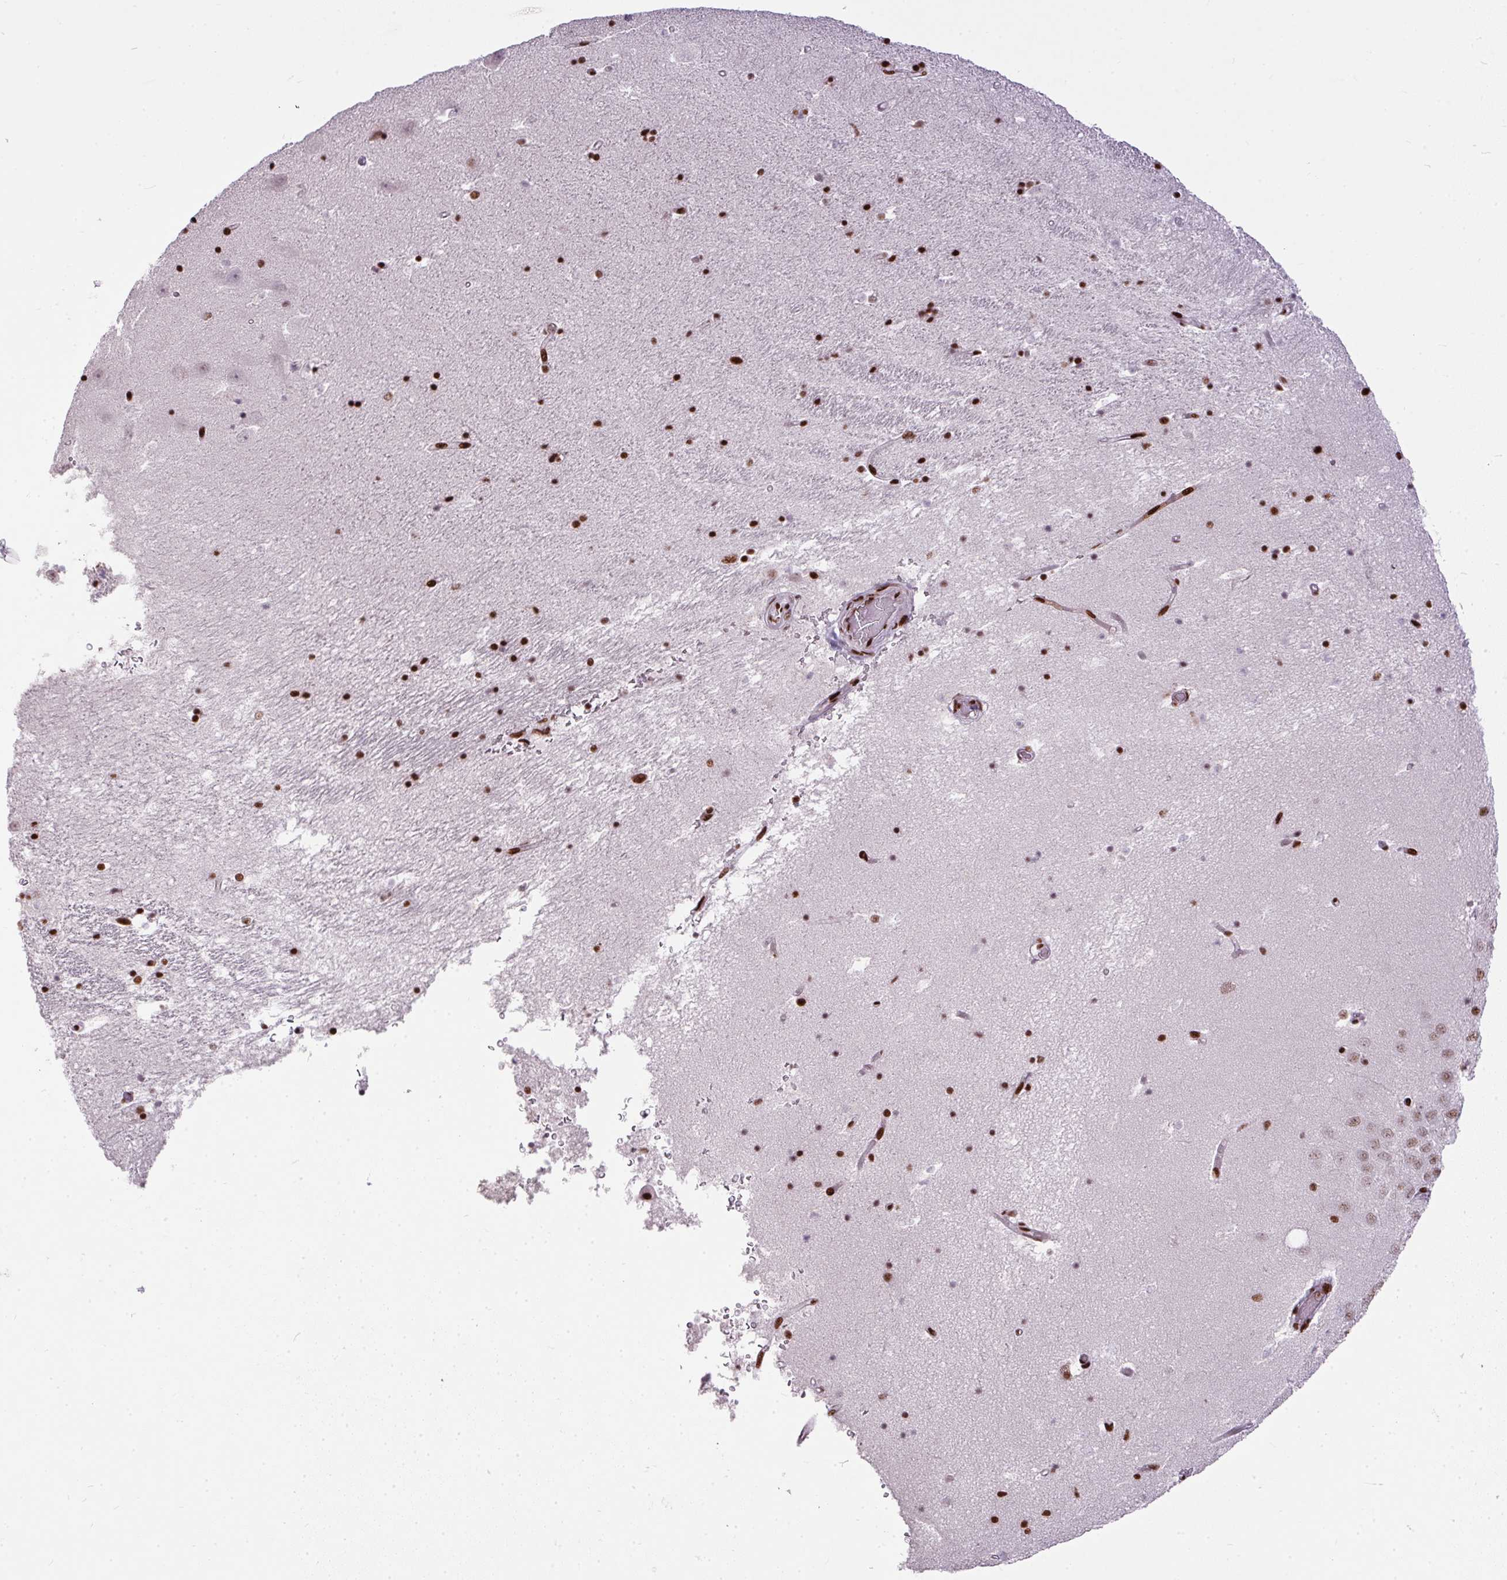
{"staining": {"intensity": "strong", "quantity": ">75%", "location": "nuclear"}, "tissue": "hippocampus", "cell_type": "Glial cells", "image_type": "normal", "snomed": [{"axis": "morphology", "description": "Normal tissue, NOS"}, {"axis": "topography", "description": "Hippocampus"}], "caption": "Unremarkable hippocampus was stained to show a protein in brown. There is high levels of strong nuclear positivity in approximately >75% of glial cells.", "gene": "PAGE3", "patient": {"sex": "male", "age": 58}}